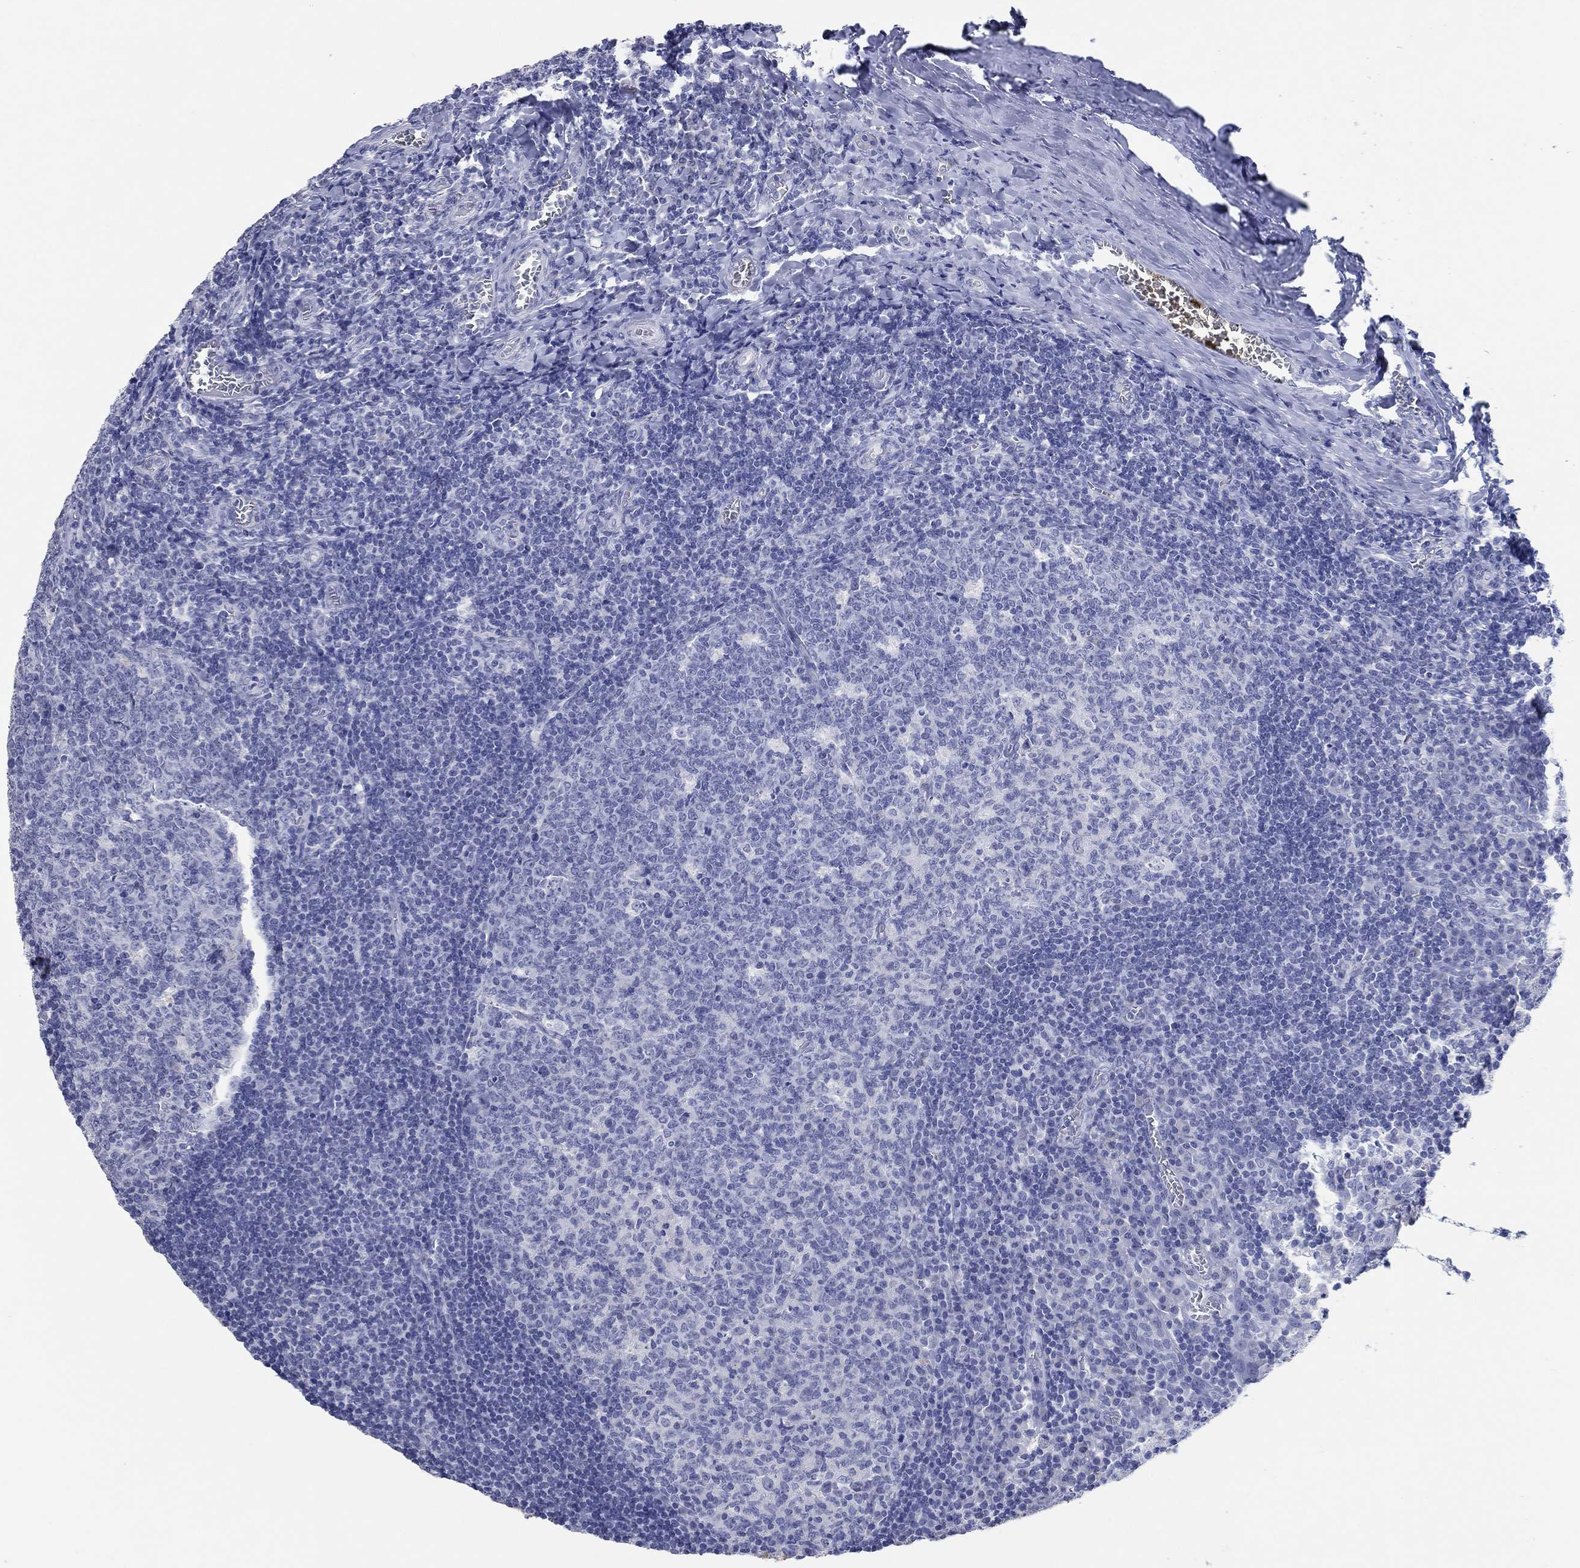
{"staining": {"intensity": "negative", "quantity": "none", "location": "none"}, "tissue": "tonsil", "cell_type": "Germinal center cells", "image_type": "normal", "snomed": [{"axis": "morphology", "description": "Normal tissue, NOS"}, {"axis": "topography", "description": "Tonsil"}], "caption": "Immunohistochemistry of unremarkable tonsil demonstrates no staining in germinal center cells. (IHC, brightfield microscopy, high magnification).", "gene": "POU5F1", "patient": {"sex": "female", "age": 13}}